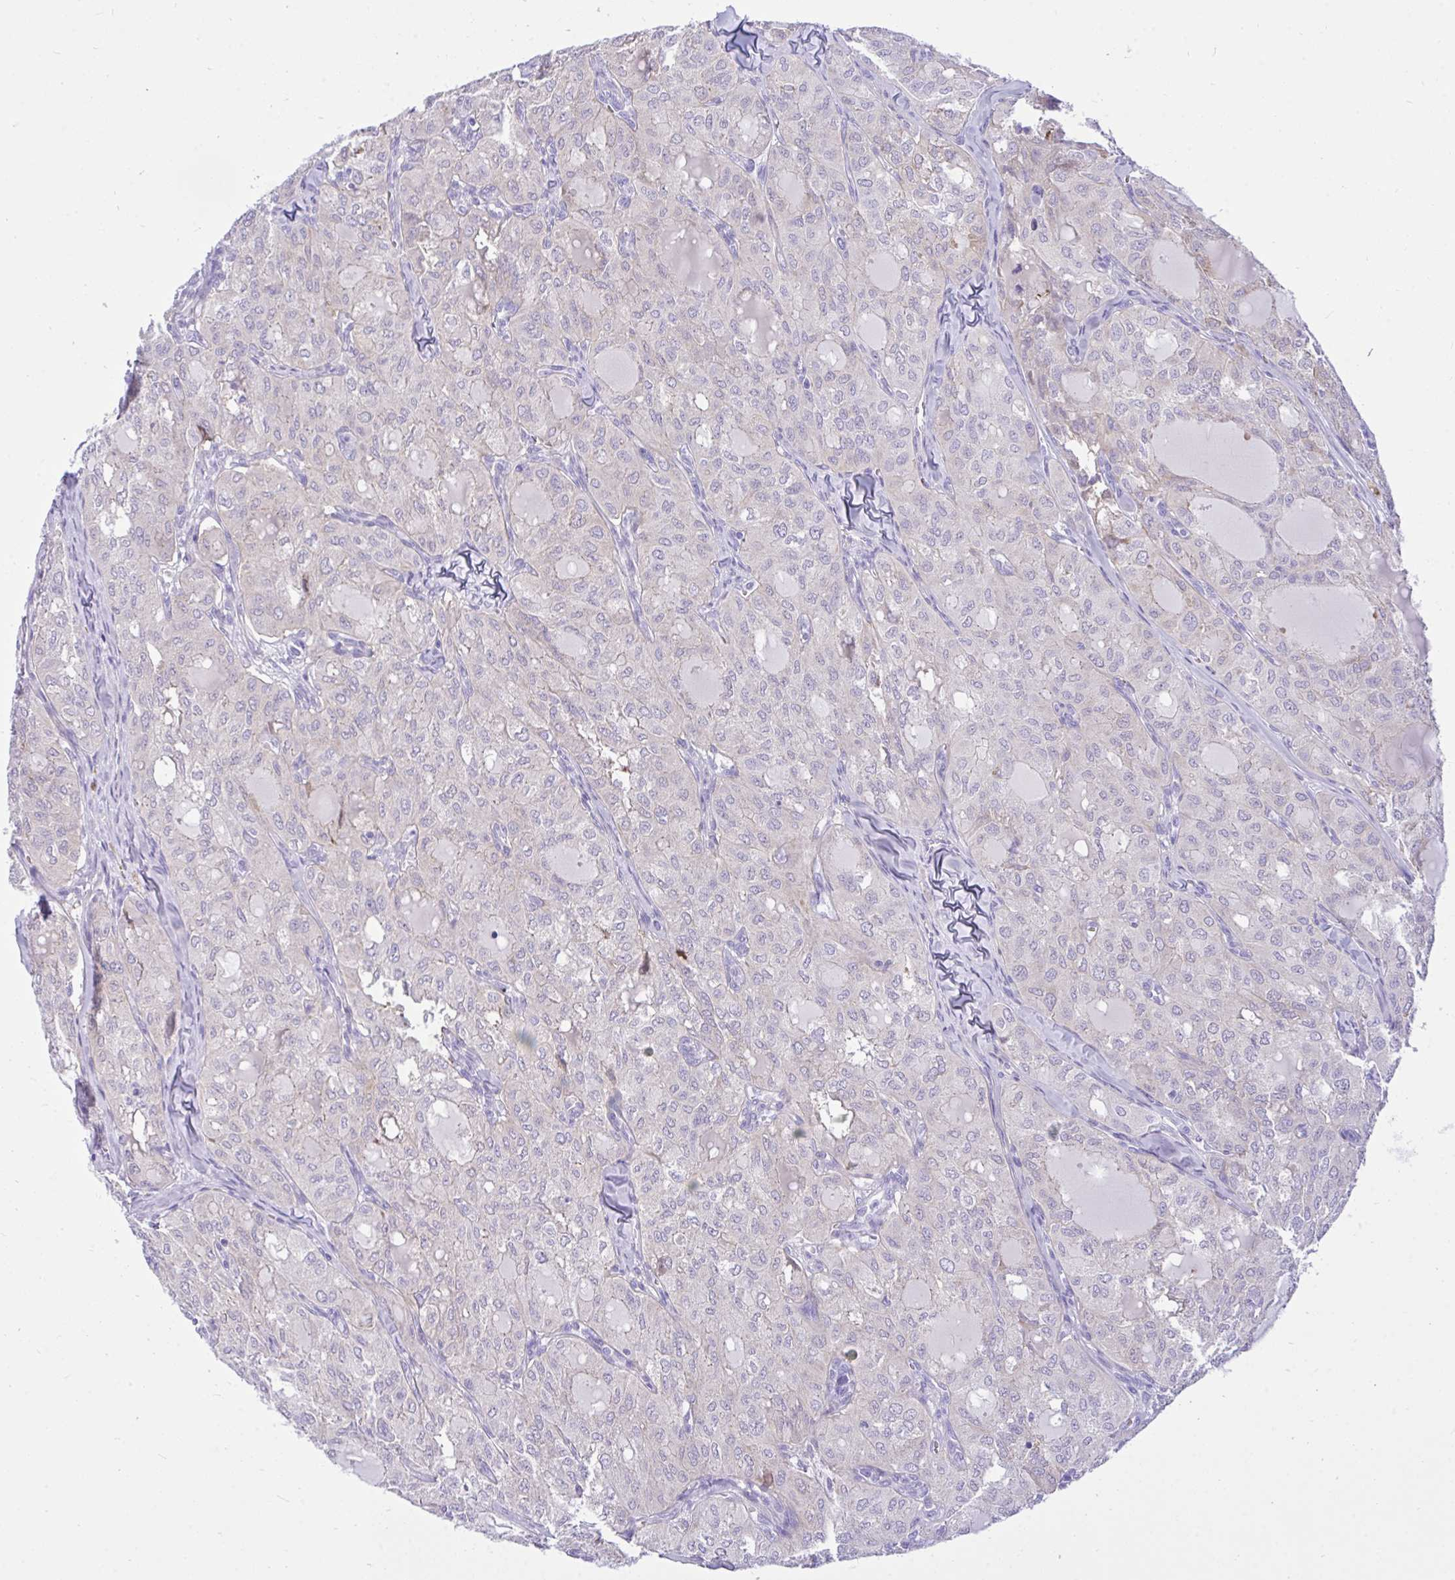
{"staining": {"intensity": "negative", "quantity": "none", "location": "none"}, "tissue": "thyroid cancer", "cell_type": "Tumor cells", "image_type": "cancer", "snomed": [{"axis": "morphology", "description": "Follicular adenoma carcinoma, NOS"}, {"axis": "topography", "description": "Thyroid gland"}], "caption": "Tumor cells show no significant positivity in thyroid follicular adenoma carcinoma.", "gene": "TLN2", "patient": {"sex": "male", "age": 75}}